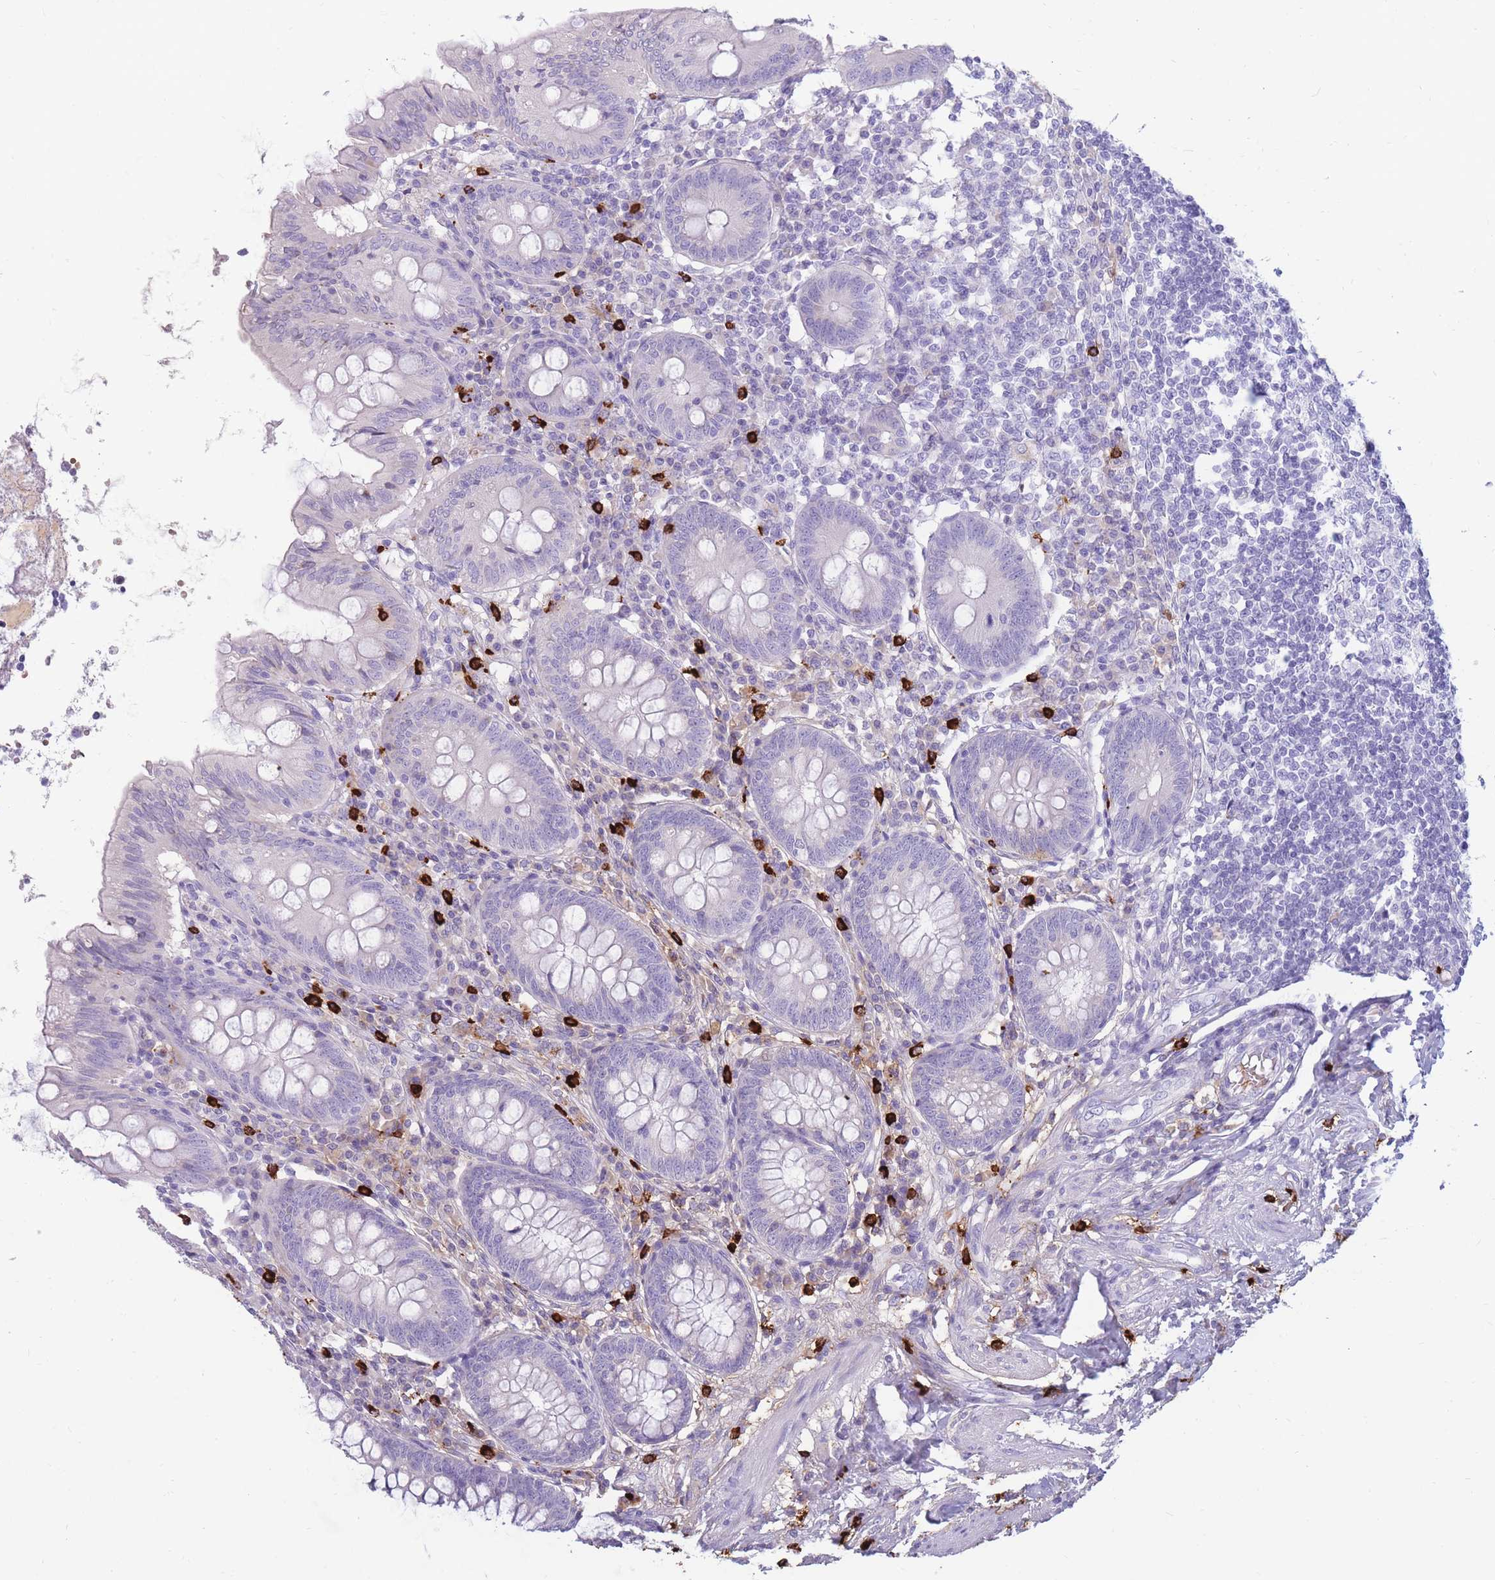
{"staining": {"intensity": "negative", "quantity": "none", "location": "none"}, "tissue": "appendix", "cell_type": "Glandular cells", "image_type": "normal", "snomed": [{"axis": "morphology", "description": "Normal tissue, NOS"}, {"axis": "topography", "description": "Appendix"}], "caption": "The IHC histopathology image has no significant expression in glandular cells of appendix. The staining is performed using DAB (3,3'-diaminobenzidine) brown chromogen with nuclei counter-stained in using hematoxylin.", "gene": "TPSAB1", "patient": {"sex": "female", "age": 54}}